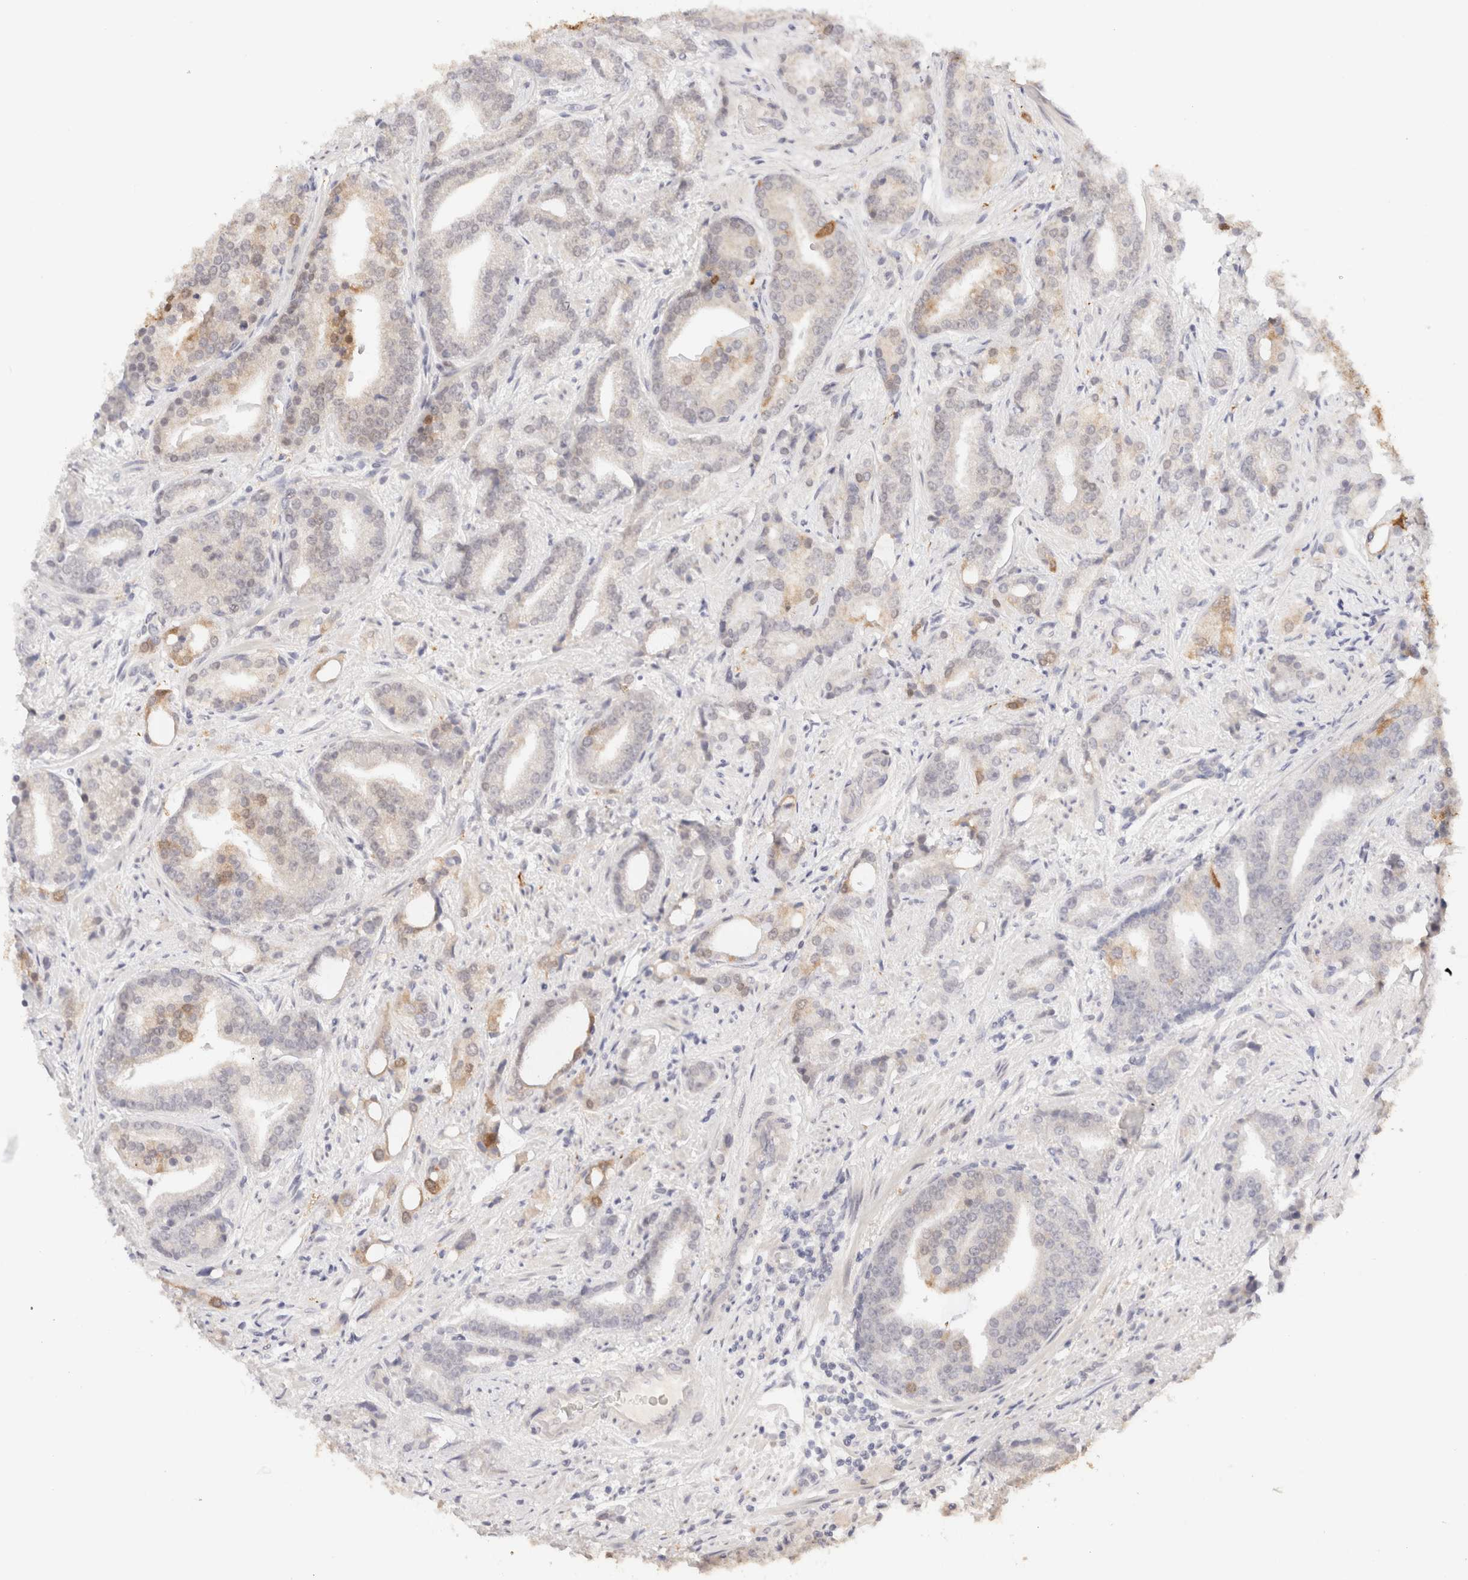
{"staining": {"intensity": "moderate", "quantity": "<25%", "location": "cytoplasmic/membranous,nuclear"}, "tissue": "prostate cancer", "cell_type": "Tumor cells", "image_type": "cancer", "snomed": [{"axis": "morphology", "description": "Adenocarcinoma, Low grade"}, {"axis": "topography", "description": "Prostate"}], "caption": "Immunohistochemical staining of human prostate cancer exhibits low levels of moderate cytoplasmic/membranous and nuclear staining in about <25% of tumor cells. (Brightfield microscopy of DAB IHC at high magnification).", "gene": "BRPF3", "patient": {"sex": "male", "age": 67}}